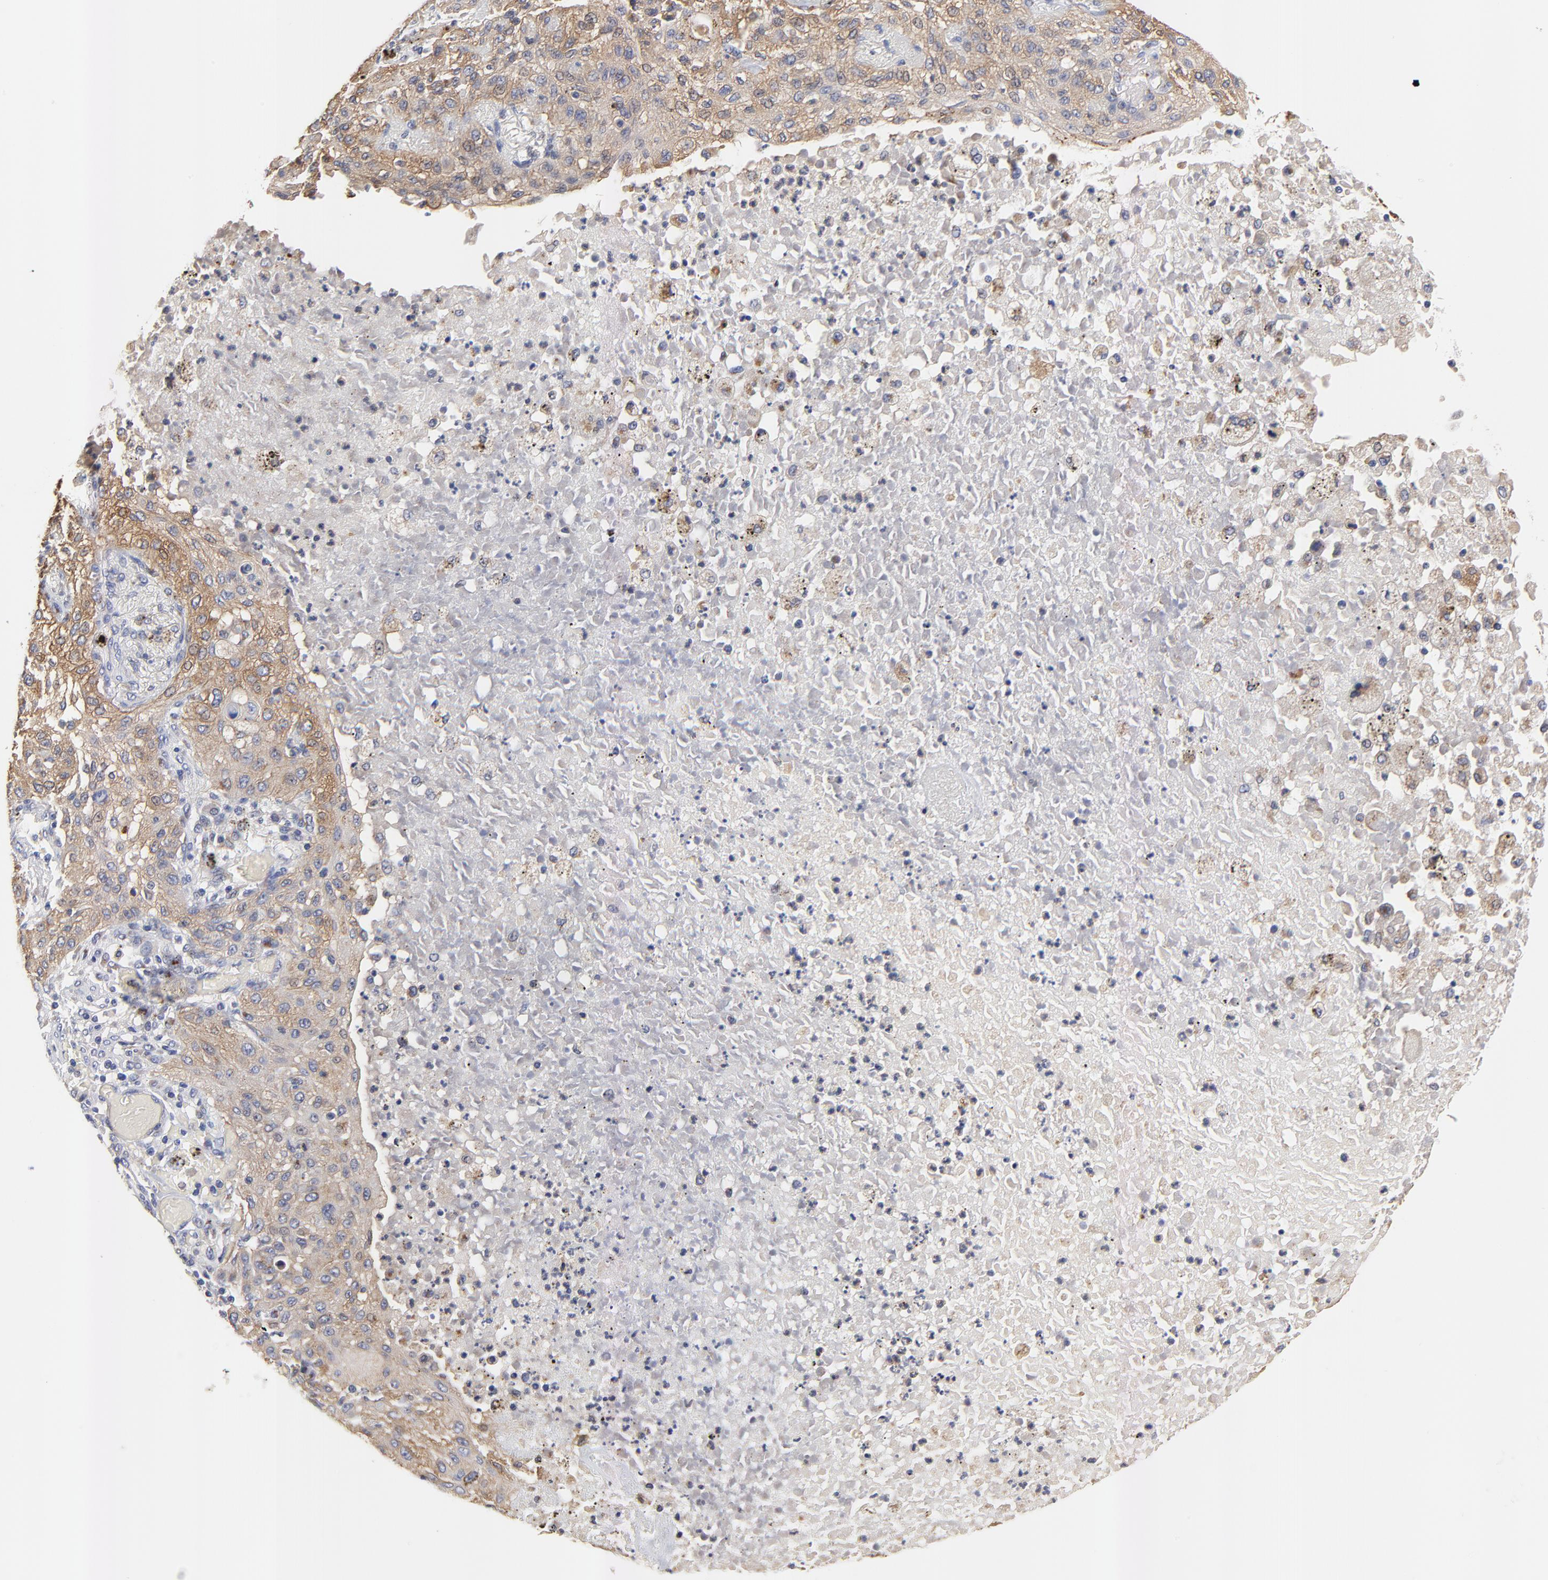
{"staining": {"intensity": "moderate", "quantity": "25%-75%", "location": "cytoplasmic/membranous"}, "tissue": "lung cancer", "cell_type": "Tumor cells", "image_type": "cancer", "snomed": [{"axis": "morphology", "description": "Squamous cell carcinoma, NOS"}, {"axis": "topography", "description": "Lung"}], "caption": "Tumor cells reveal medium levels of moderate cytoplasmic/membranous staining in about 25%-75% of cells in squamous cell carcinoma (lung).", "gene": "FBXL2", "patient": {"sex": "female", "age": 47}}